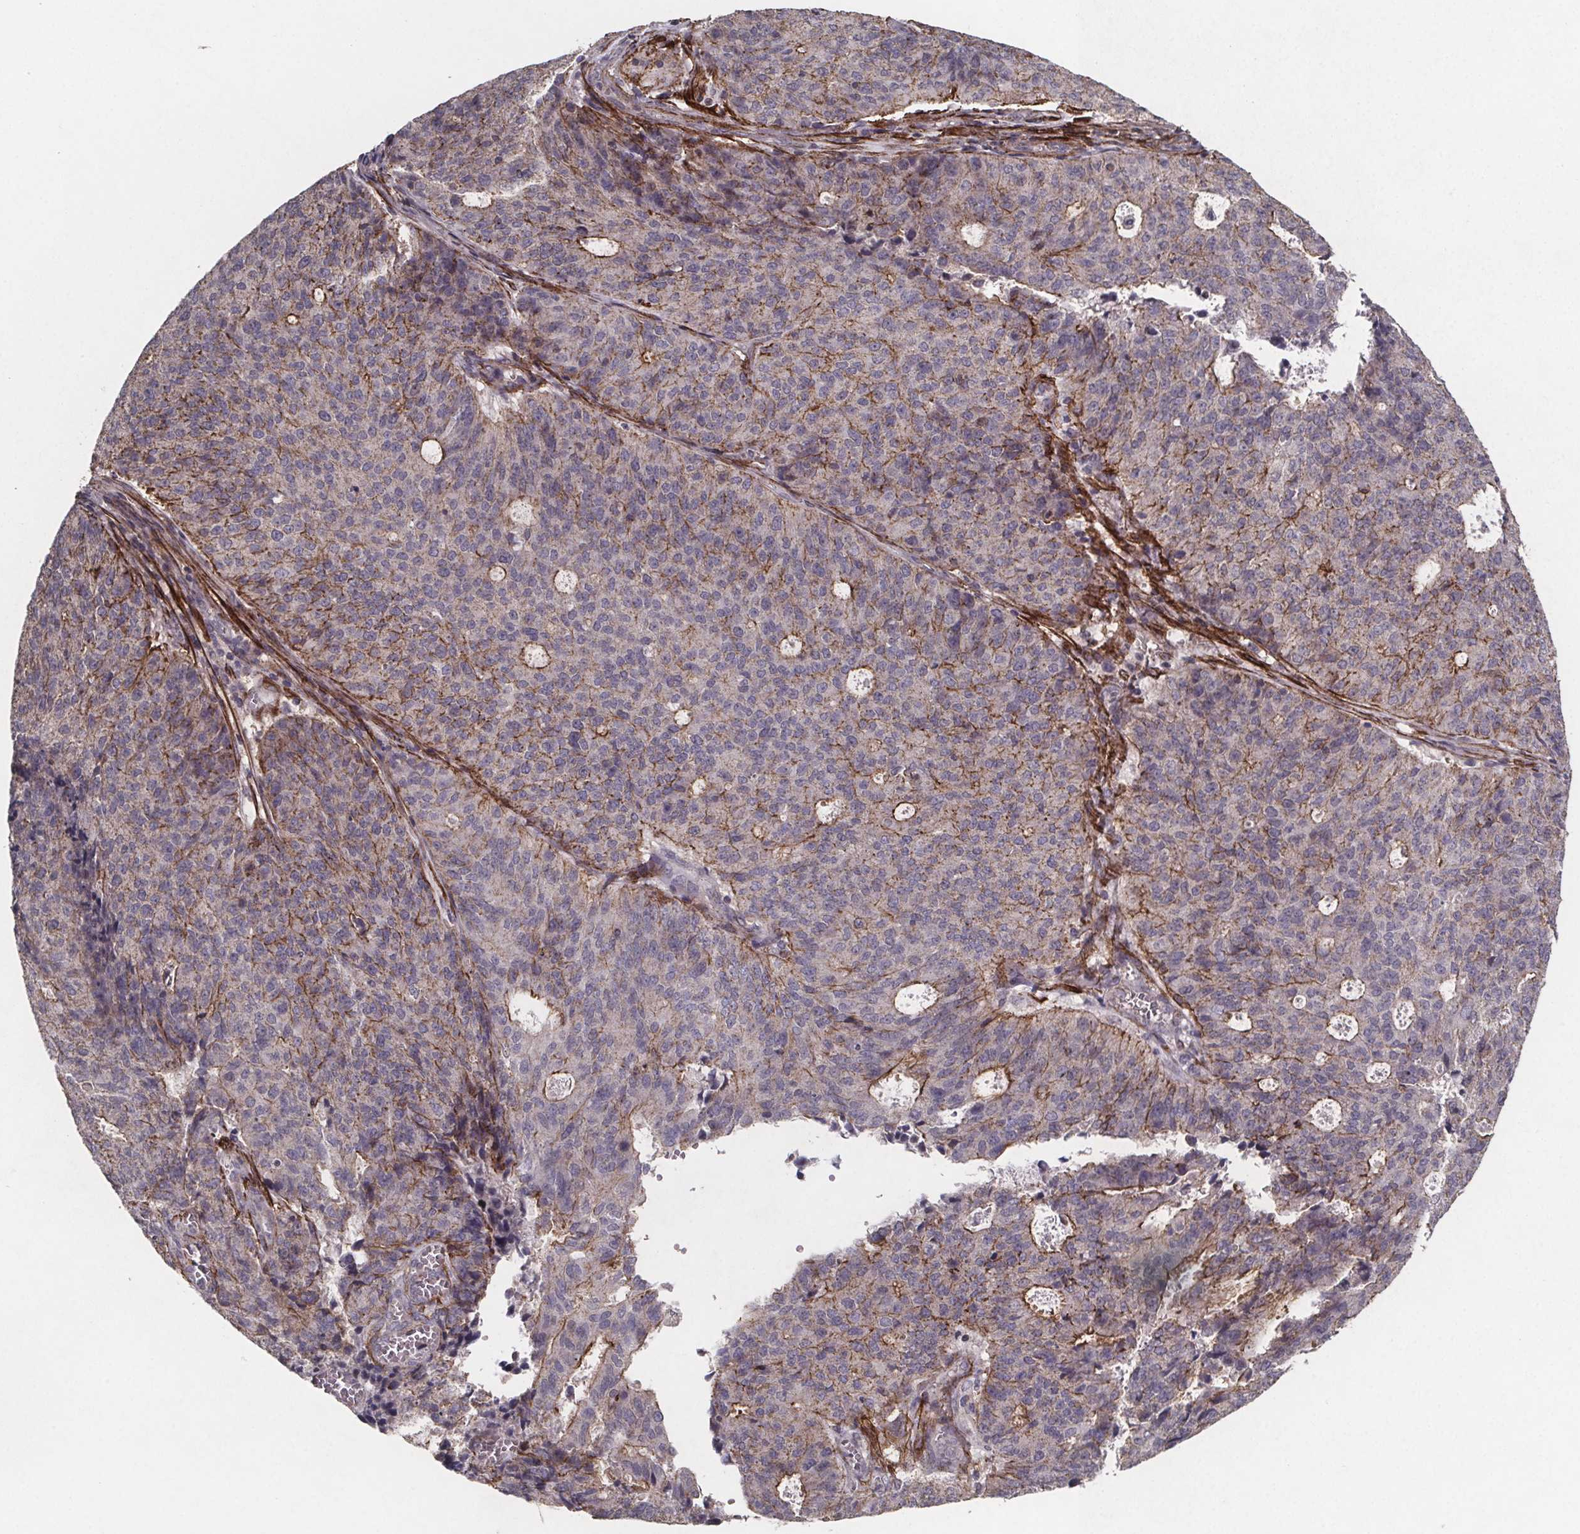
{"staining": {"intensity": "strong", "quantity": "<25%", "location": "cytoplasmic/membranous"}, "tissue": "endometrial cancer", "cell_type": "Tumor cells", "image_type": "cancer", "snomed": [{"axis": "morphology", "description": "Adenocarcinoma, NOS"}, {"axis": "topography", "description": "Endometrium"}], "caption": "Strong cytoplasmic/membranous protein expression is appreciated in approximately <25% of tumor cells in endometrial cancer.", "gene": "PALLD", "patient": {"sex": "female", "age": 82}}